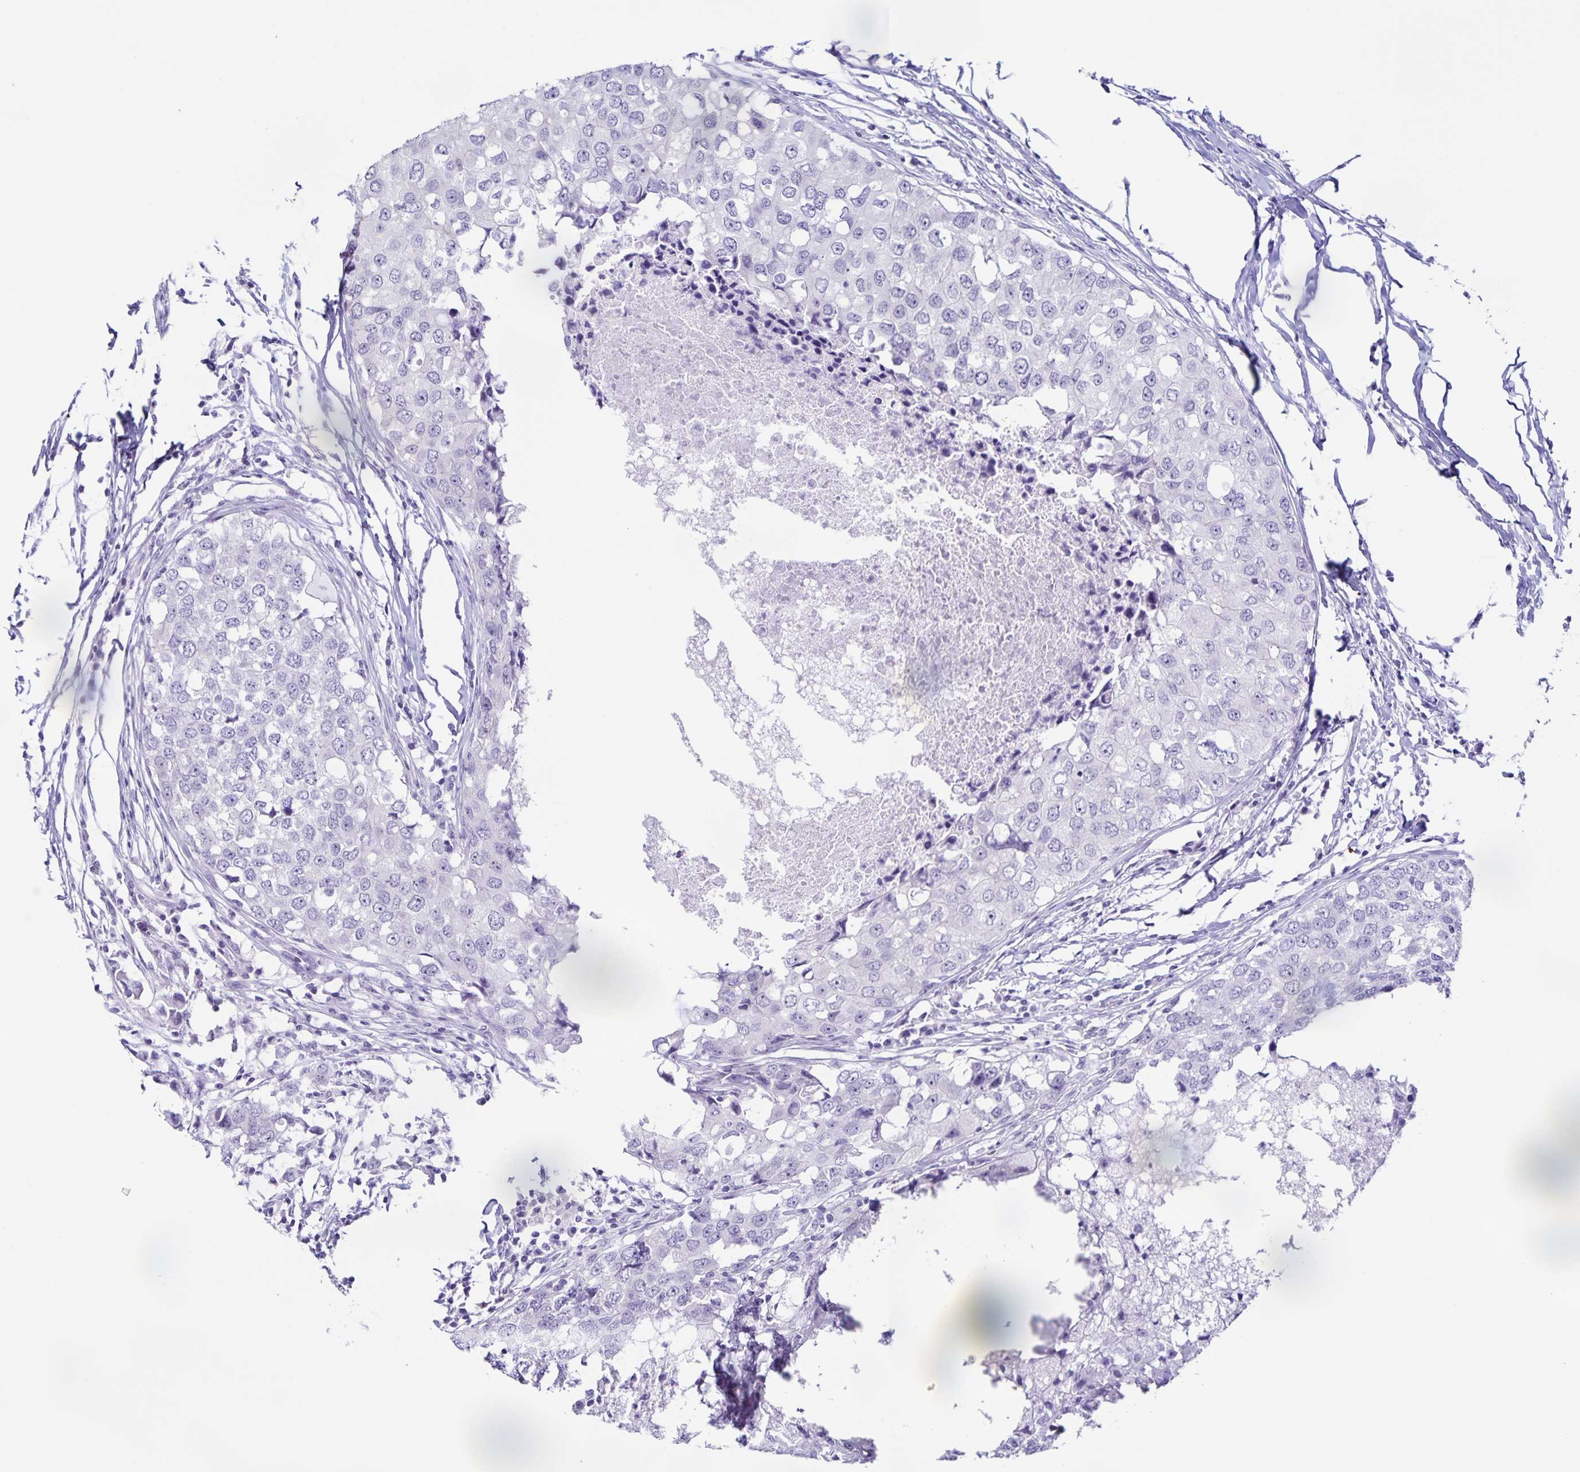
{"staining": {"intensity": "negative", "quantity": "none", "location": "none"}, "tissue": "breast cancer", "cell_type": "Tumor cells", "image_type": "cancer", "snomed": [{"axis": "morphology", "description": "Duct carcinoma"}, {"axis": "topography", "description": "Breast"}], "caption": "Tumor cells are negative for brown protein staining in breast intraductal carcinoma.", "gene": "FAM170A", "patient": {"sex": "female", "age": 27}}